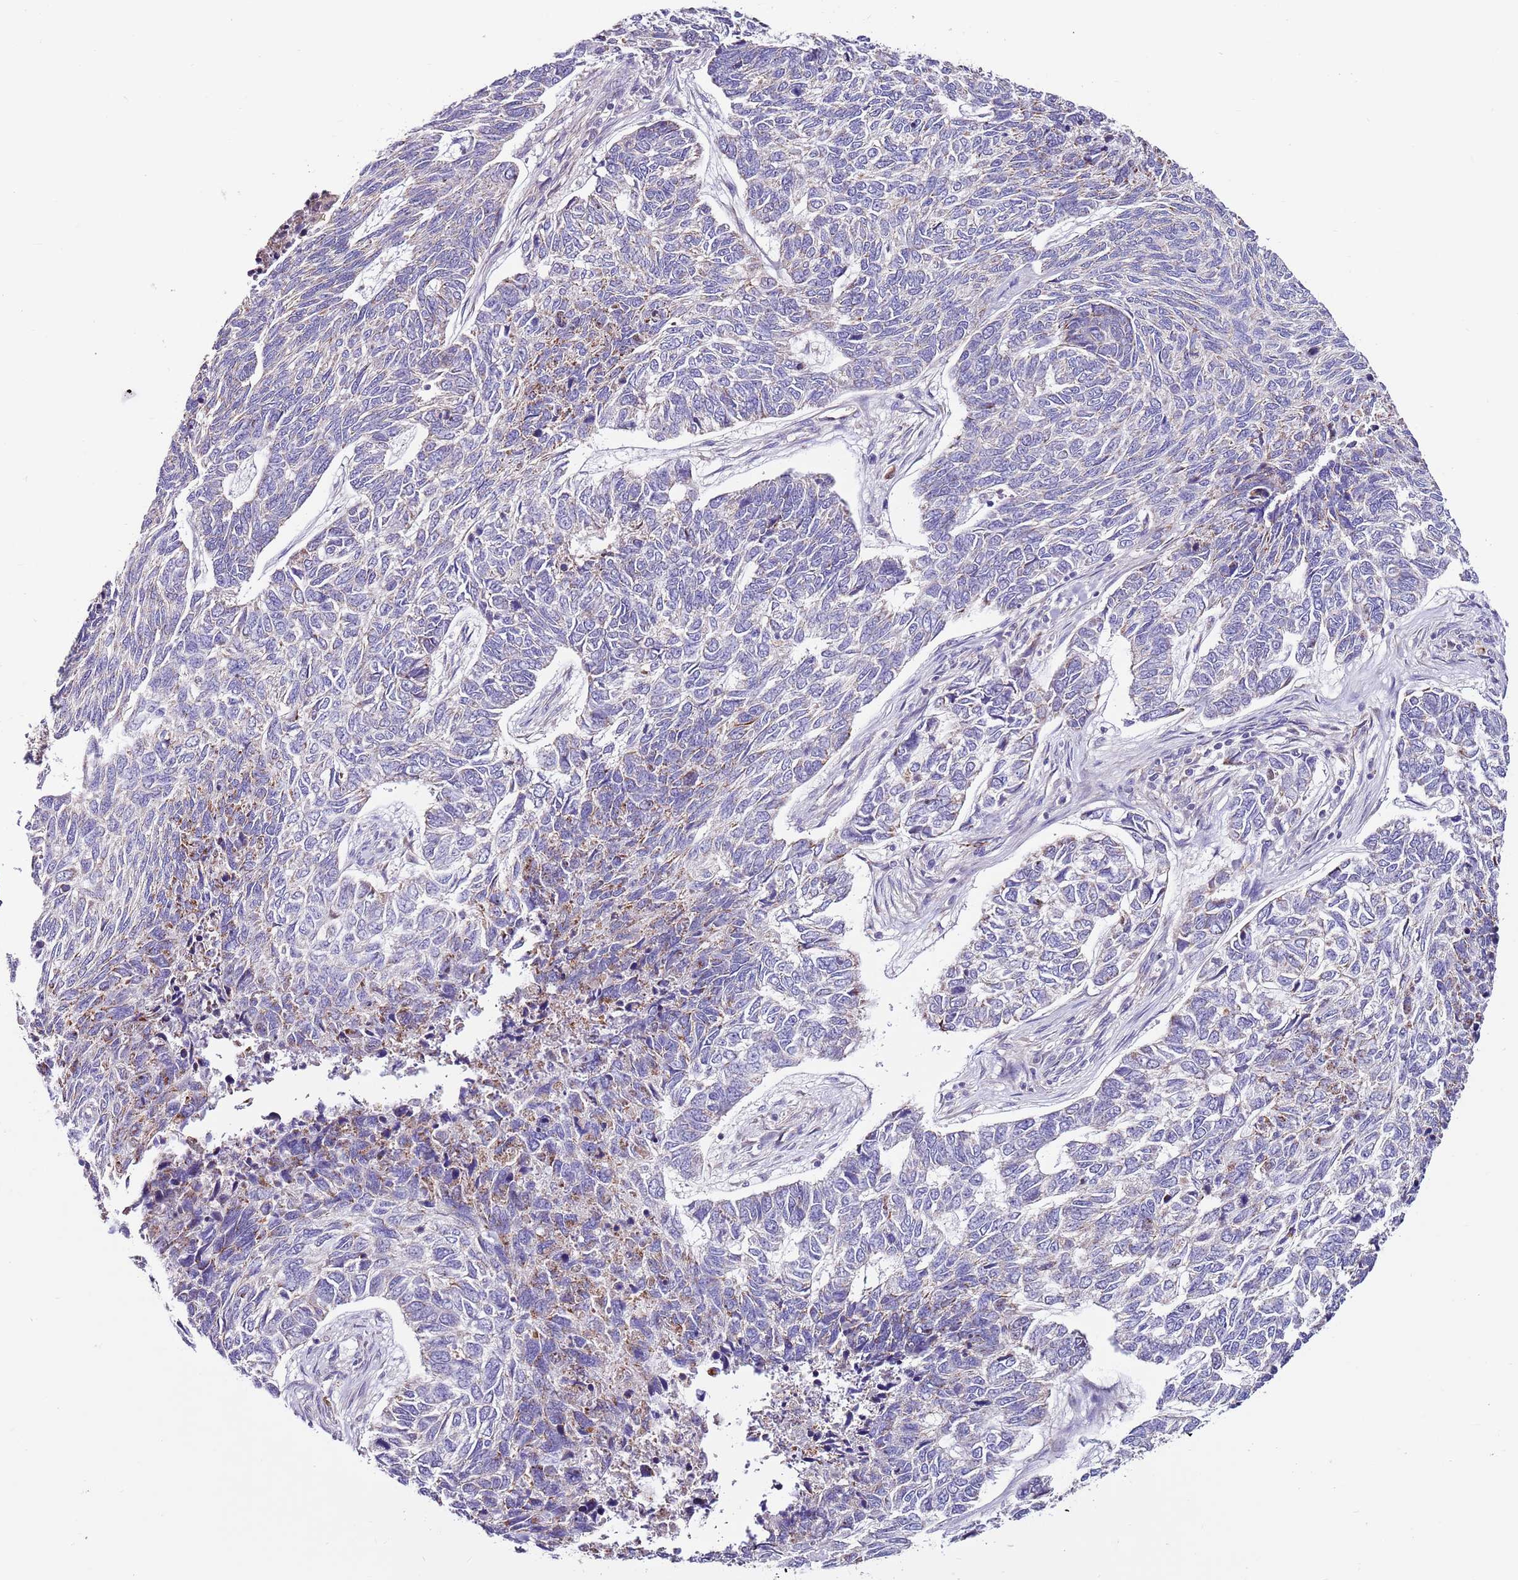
{"staining": {"intensity": "moderate", "quantity": "<25%", "location": "cytoplasmic/membranous"}, "tissue": "skin cancer", "cell_type": "Tumor cells", "image_type": "cancer", "snomed": [{"axis": "morphology", "description": "Basal cell carcinoma"}, {"axis": "topography", "description": "Skin"}], "caption": "This image shows IHC staining of human skin cancer, with low moderate cytoplasmic/membranous positivity in about <25% of tumor cells.", "gene": "SMG1", "patient": {"sex": "female", "age": 65}}